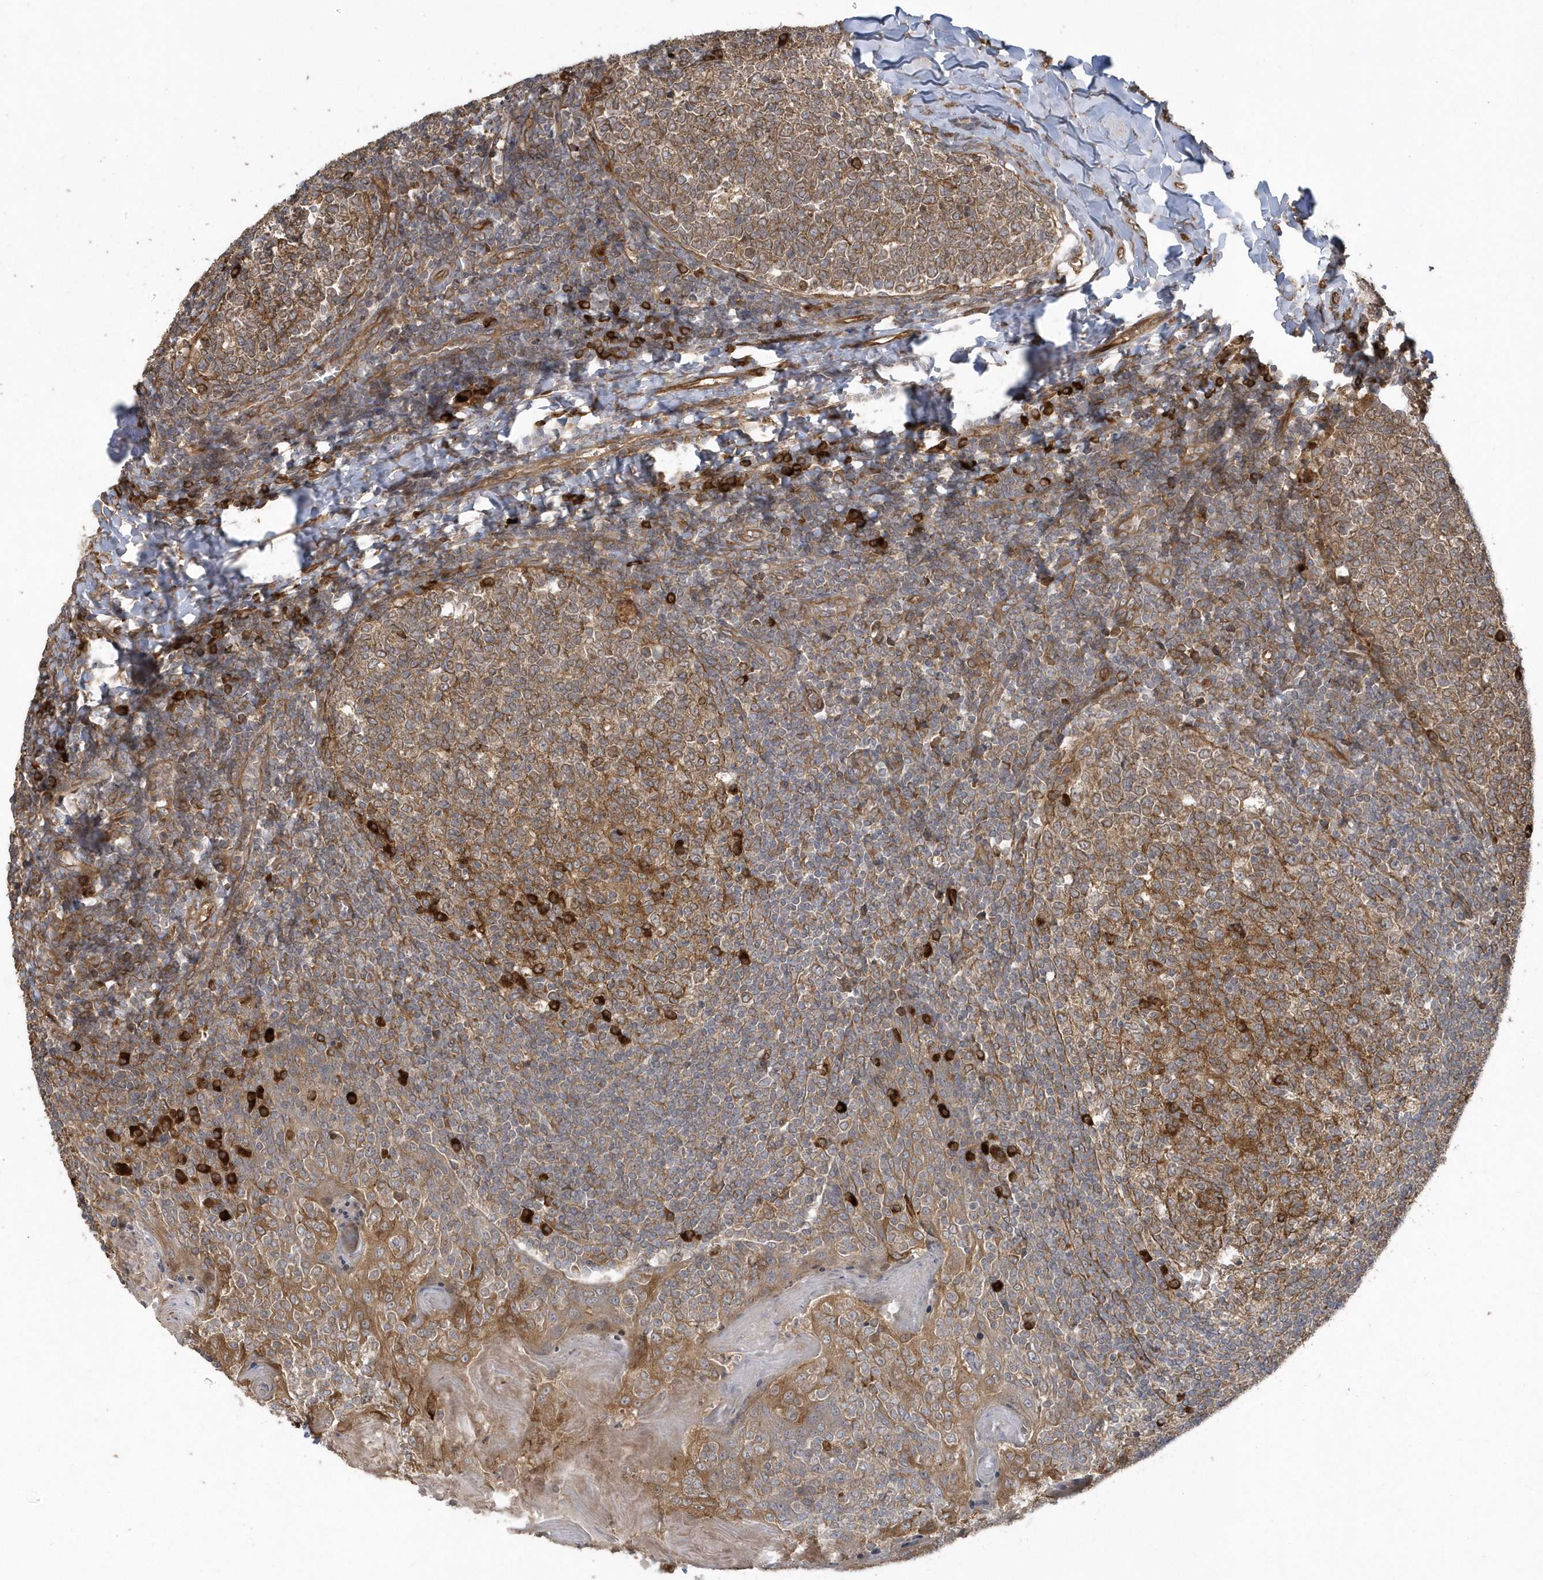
{"staining": {"intensity": "moderate", "quantity": ">75%", "location": "cytoplasmic/membranous"}, "tissue": "tonsil", "cell_type": "Germinal center cells", "image_type": "normal", "snomed": [{"axis": "morphology", "description": "Normal tissue, NOS"}, {"axis": "topography", "description": "Tonsil"}], "caption": "Tonsil stained with immunohistochemistry (IHC) shows moderate cytoplasmic/membranous staining in about >75% of germinal center cells.", "gene": "HERPUD1", "patient": {"sex": "female", "age": 19}}